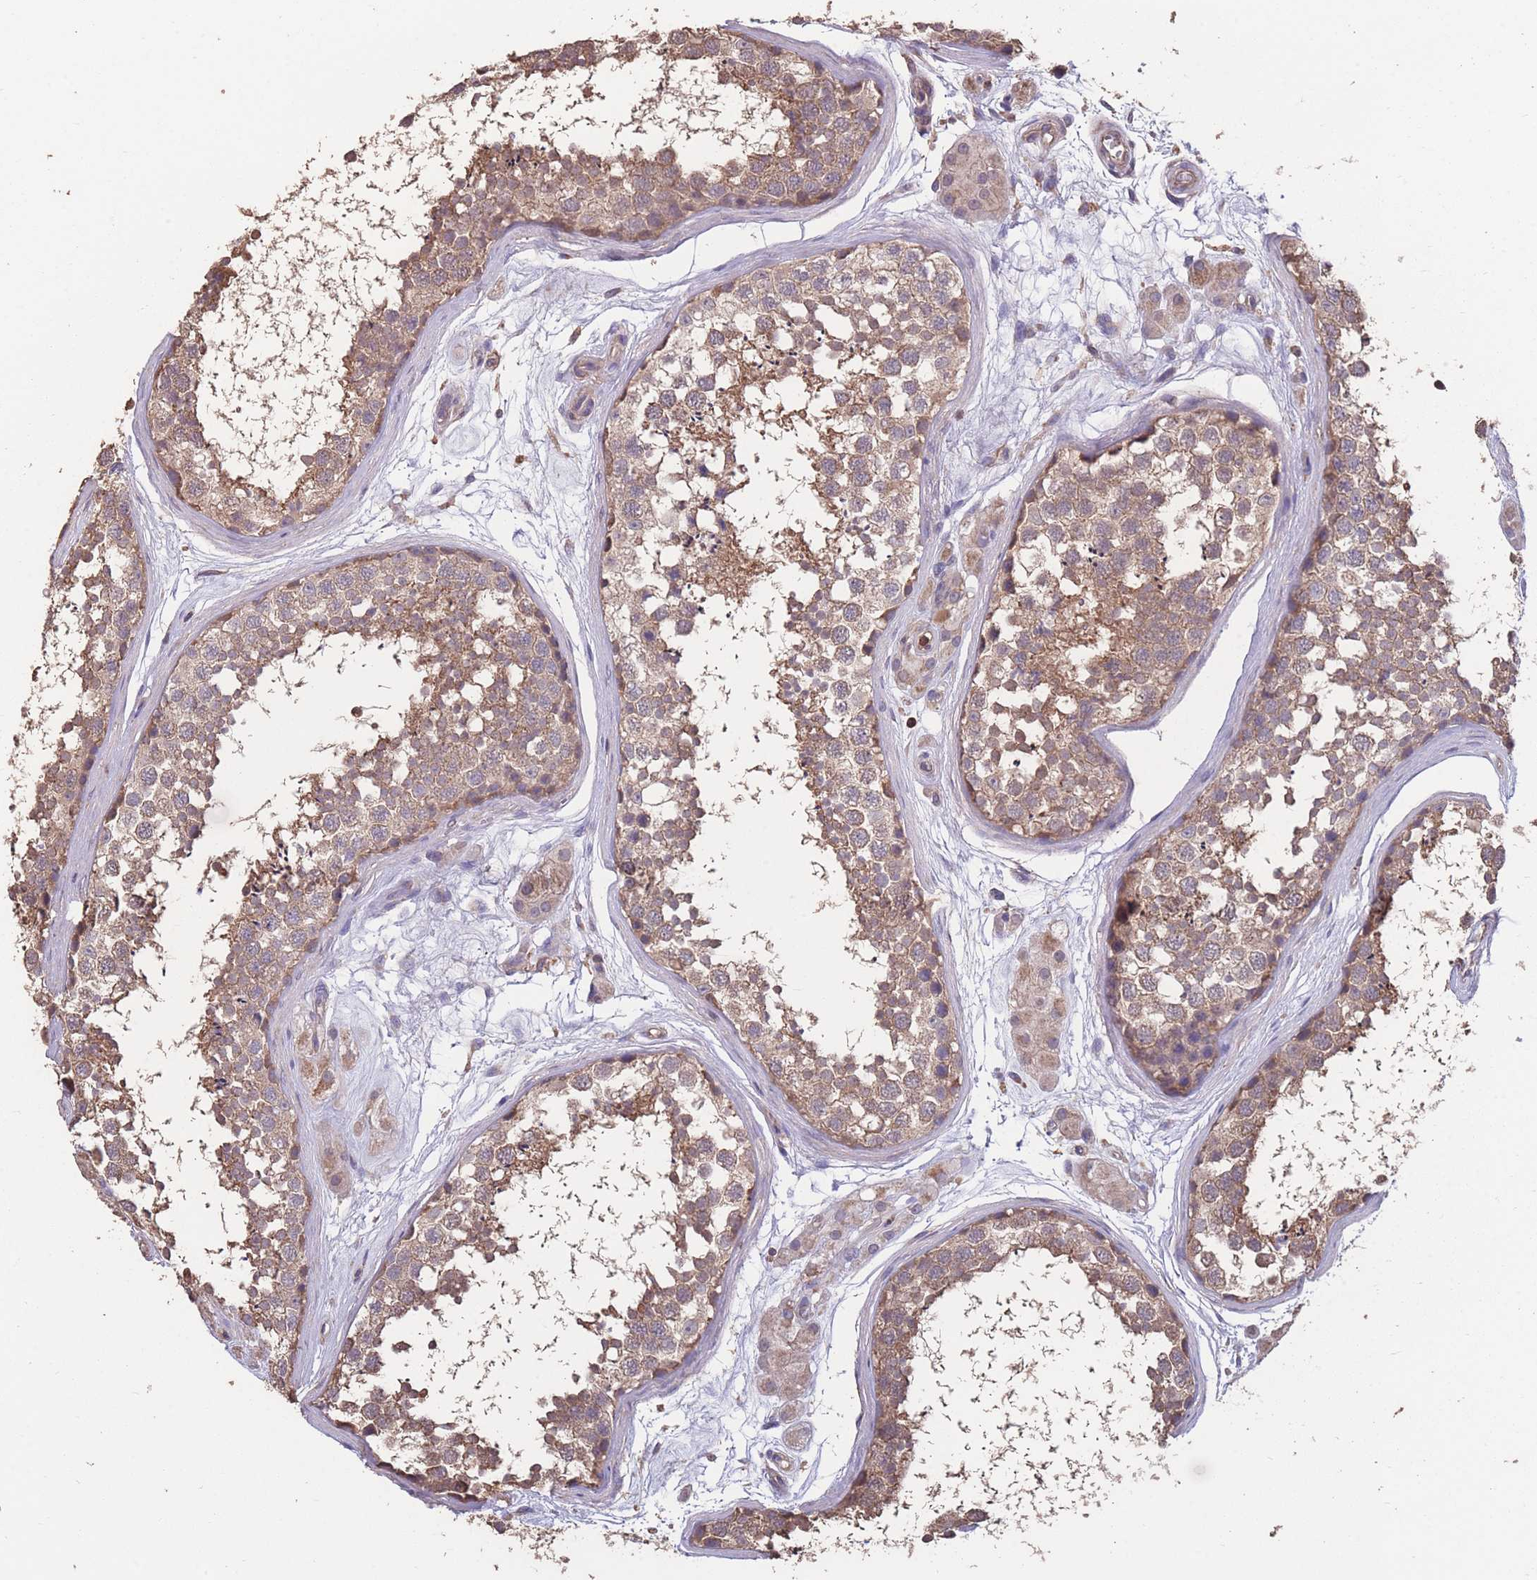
{"staining": {"intensity": "moderate", "quantity": ">75%", "location": "cytoplasmic/membranous"}, "tissue": "testis", "cell_type": "Cells in seminiferous ducts", "image_type": "normal", "snomed": [{"axis": "morphology", "description": "Normal tissue, NOS"}, {"axis": "topography", "description": "Testis"}], "caption": "Unremarkable testis displays moderate cytoplasmic/membranous expression in approximately >75% of cells in seminiferous ducts Using DAB (brown) and hematoxylin (blue) stains, captured at high magnification using brightfield microscopy..", "gene": "NUDT21", "patient": {"sex": "male", "age": 56}}